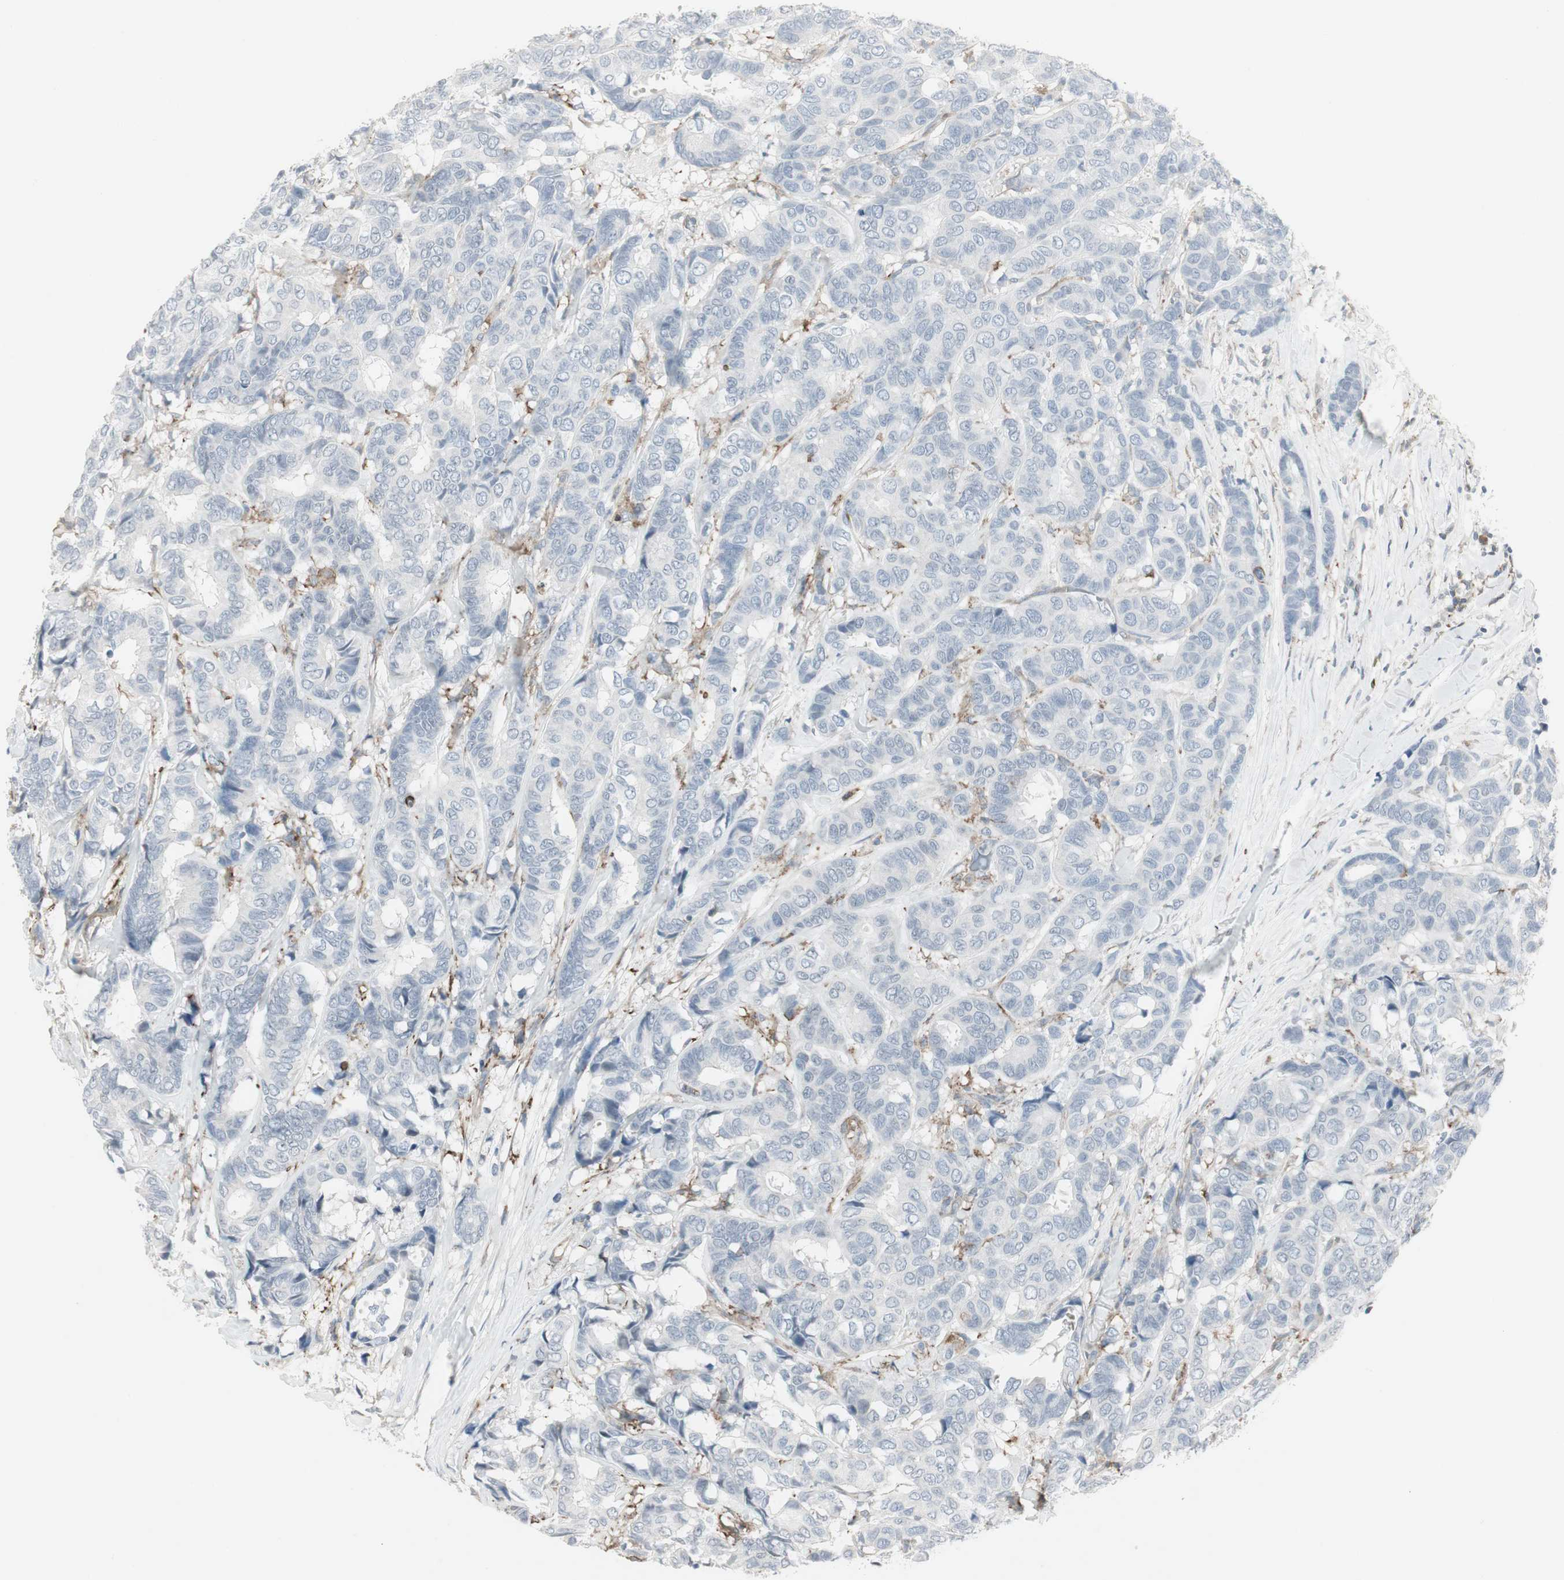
{"staining": {"intensity": "negative", "quantity": "none", "location": "none"}, "tissue": "breast cancer", "cell_type": "Tumor cells", "image_type": "cancer", "snomed": [{"axis": "morphology", "description": "Duct carcinoma"}, {"axis": "topography", "description": "Breast"}], "caption": "High power microscopy image of an IHC micrograph of breast cancer (intraductal carcinoma), revealing no significant expression in tumor cells.", "gene": "MAP4K4", "patient": {"sex": "female", "age": 87}}